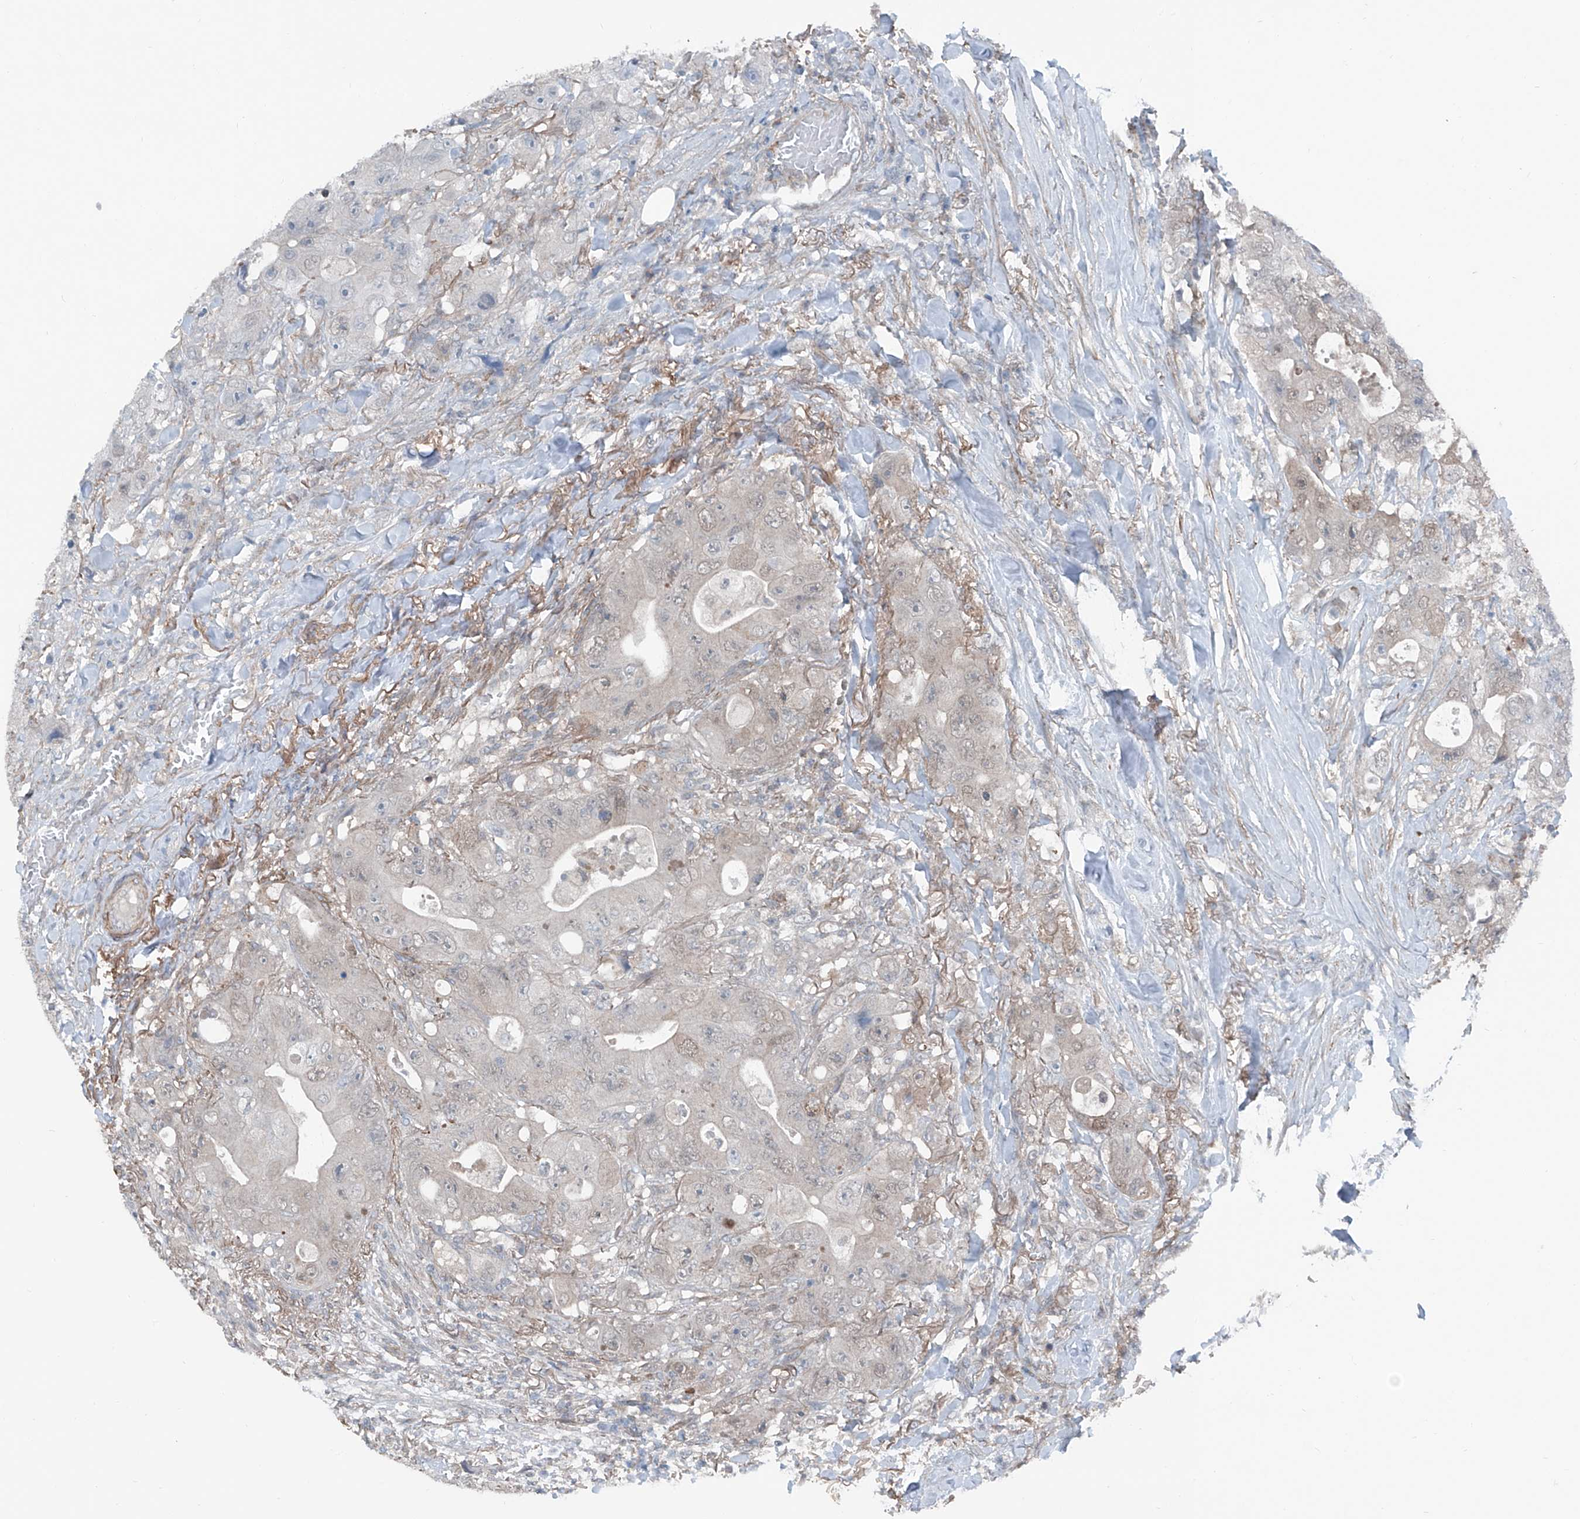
{"staining": {"intensity": "negative", "quantity": "none", "location": "none"}, "tissue": "colorectal cancer", "cell_type": "Tumor cells", "image_type": "cancer", "snomed": [{"axis": "morphology", "description": "Adenocarcinoma, NOS"}, {"axis": "topography", "description": "Colon"}], "caption": "DAB immunohistochemical staining of human colorectal cancer shows no significant staining in tumor cells.", "gene": "HSPB11", "patient": {"sex": "female", "age": 46}}